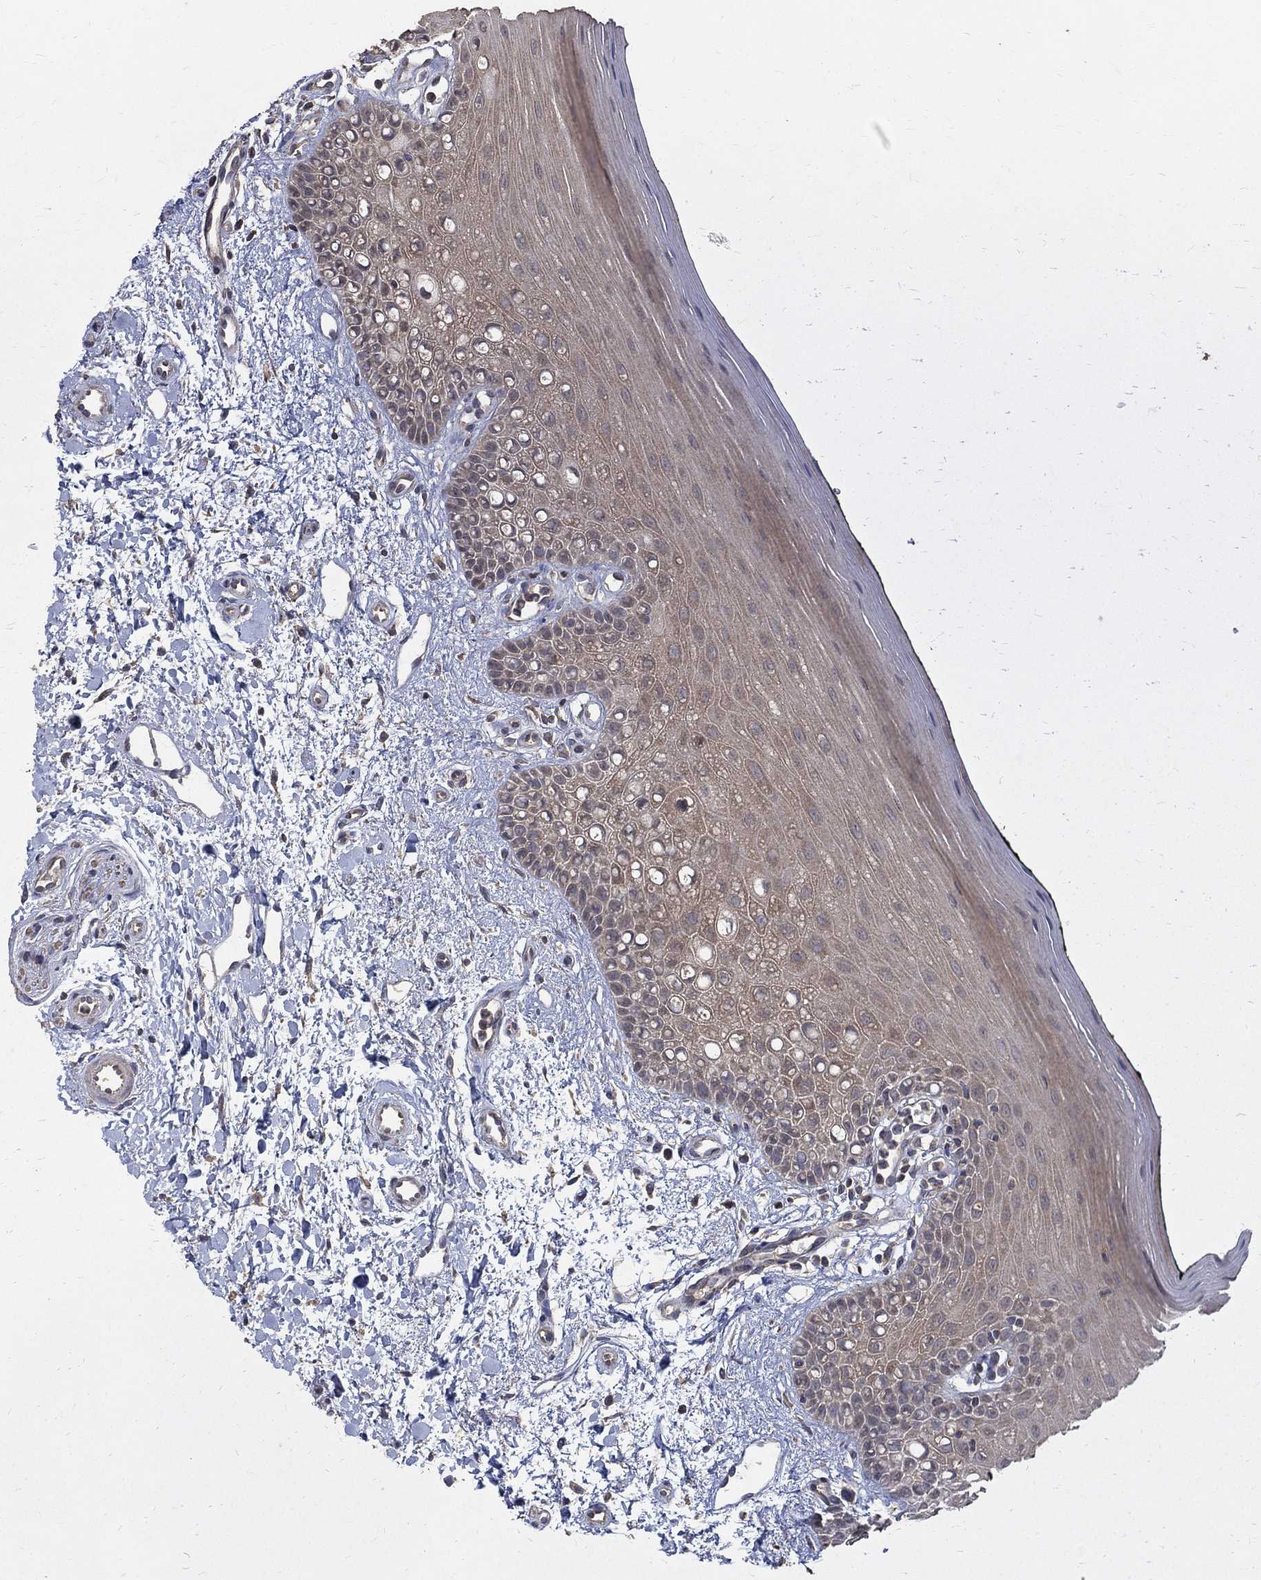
{"staining": {"intensity": "weak", "quantity": ">75%", "location": "cytoplasmic/membranous"}, "tissue": "oral mucosa", "cell_type": "Squamous epithelial cells", "image_type": "normal", "snomed": [{"axis": "morphology", "description": "Normal tissue, NOS"}, {"axis": "topography", "description": "Oral tissue"}], "caption": "High-power microscopy captured an immunohistochemistry histopathology image of normal oral mucosa, revealing weak cytoplasmic/membranous expression in about >75% of squamous epithelial cells.", "gene": "C17orf75", "patient": {"sex": "female", "age": 78}}